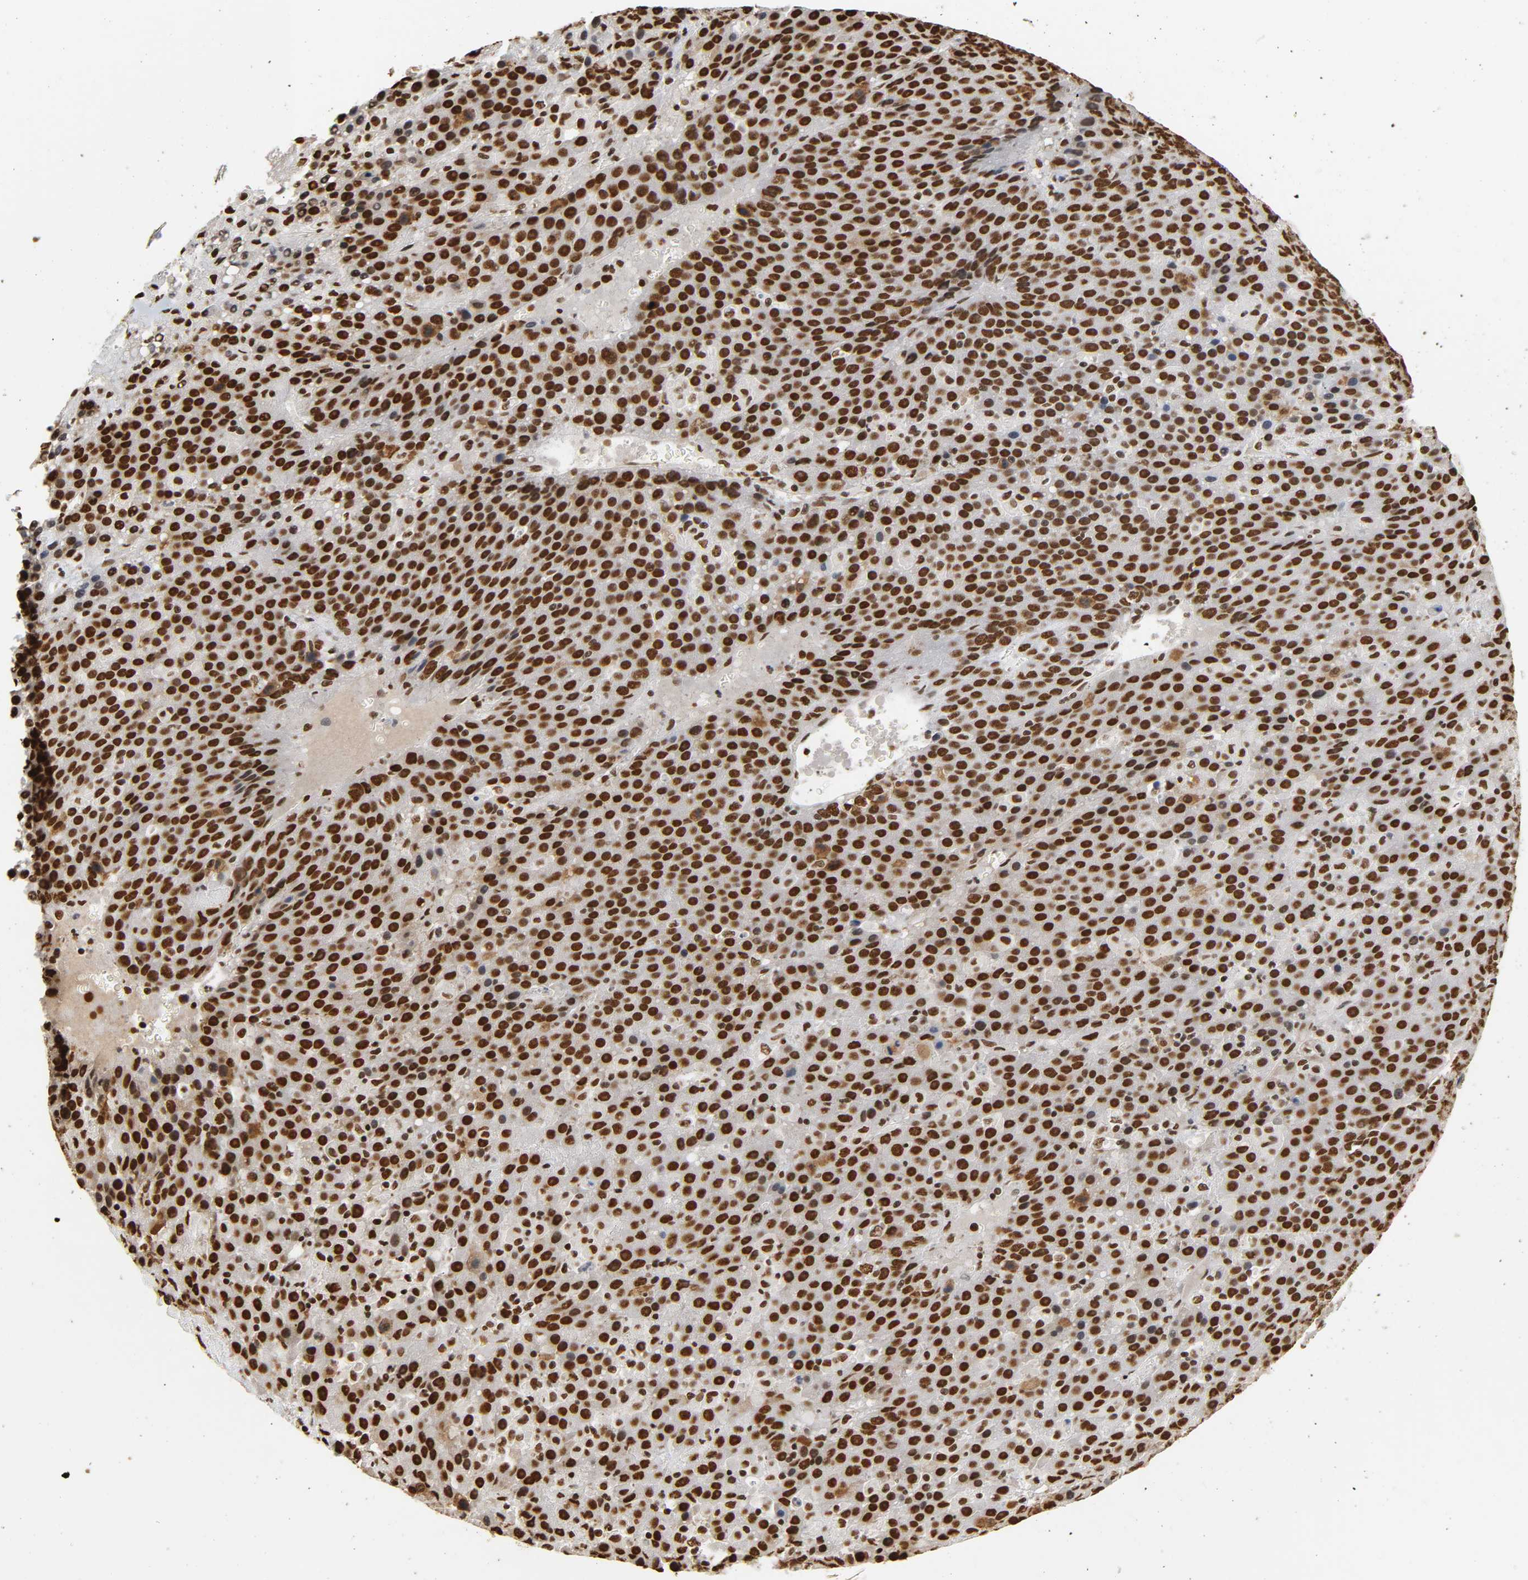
{"staining": {"intensity": "strong", "quantity": ">75%", "location": "nuclear"}, "tissue": "liver cancer", "cell_type": "Tumor cells", "image_type": "cancer", "snomed": [{"axis": "morphology", "description": "Carcinoma, Hepatocellular, NOS"}, {"axis": "topography", "description": "Liver"}], "caption": "Liver hepatocellular carcinoma stained with a protein marker demonstrates strong staining in tumor cells.", "gene": "HNRNPC", "patient": {"sex": "female", "age": 53}}